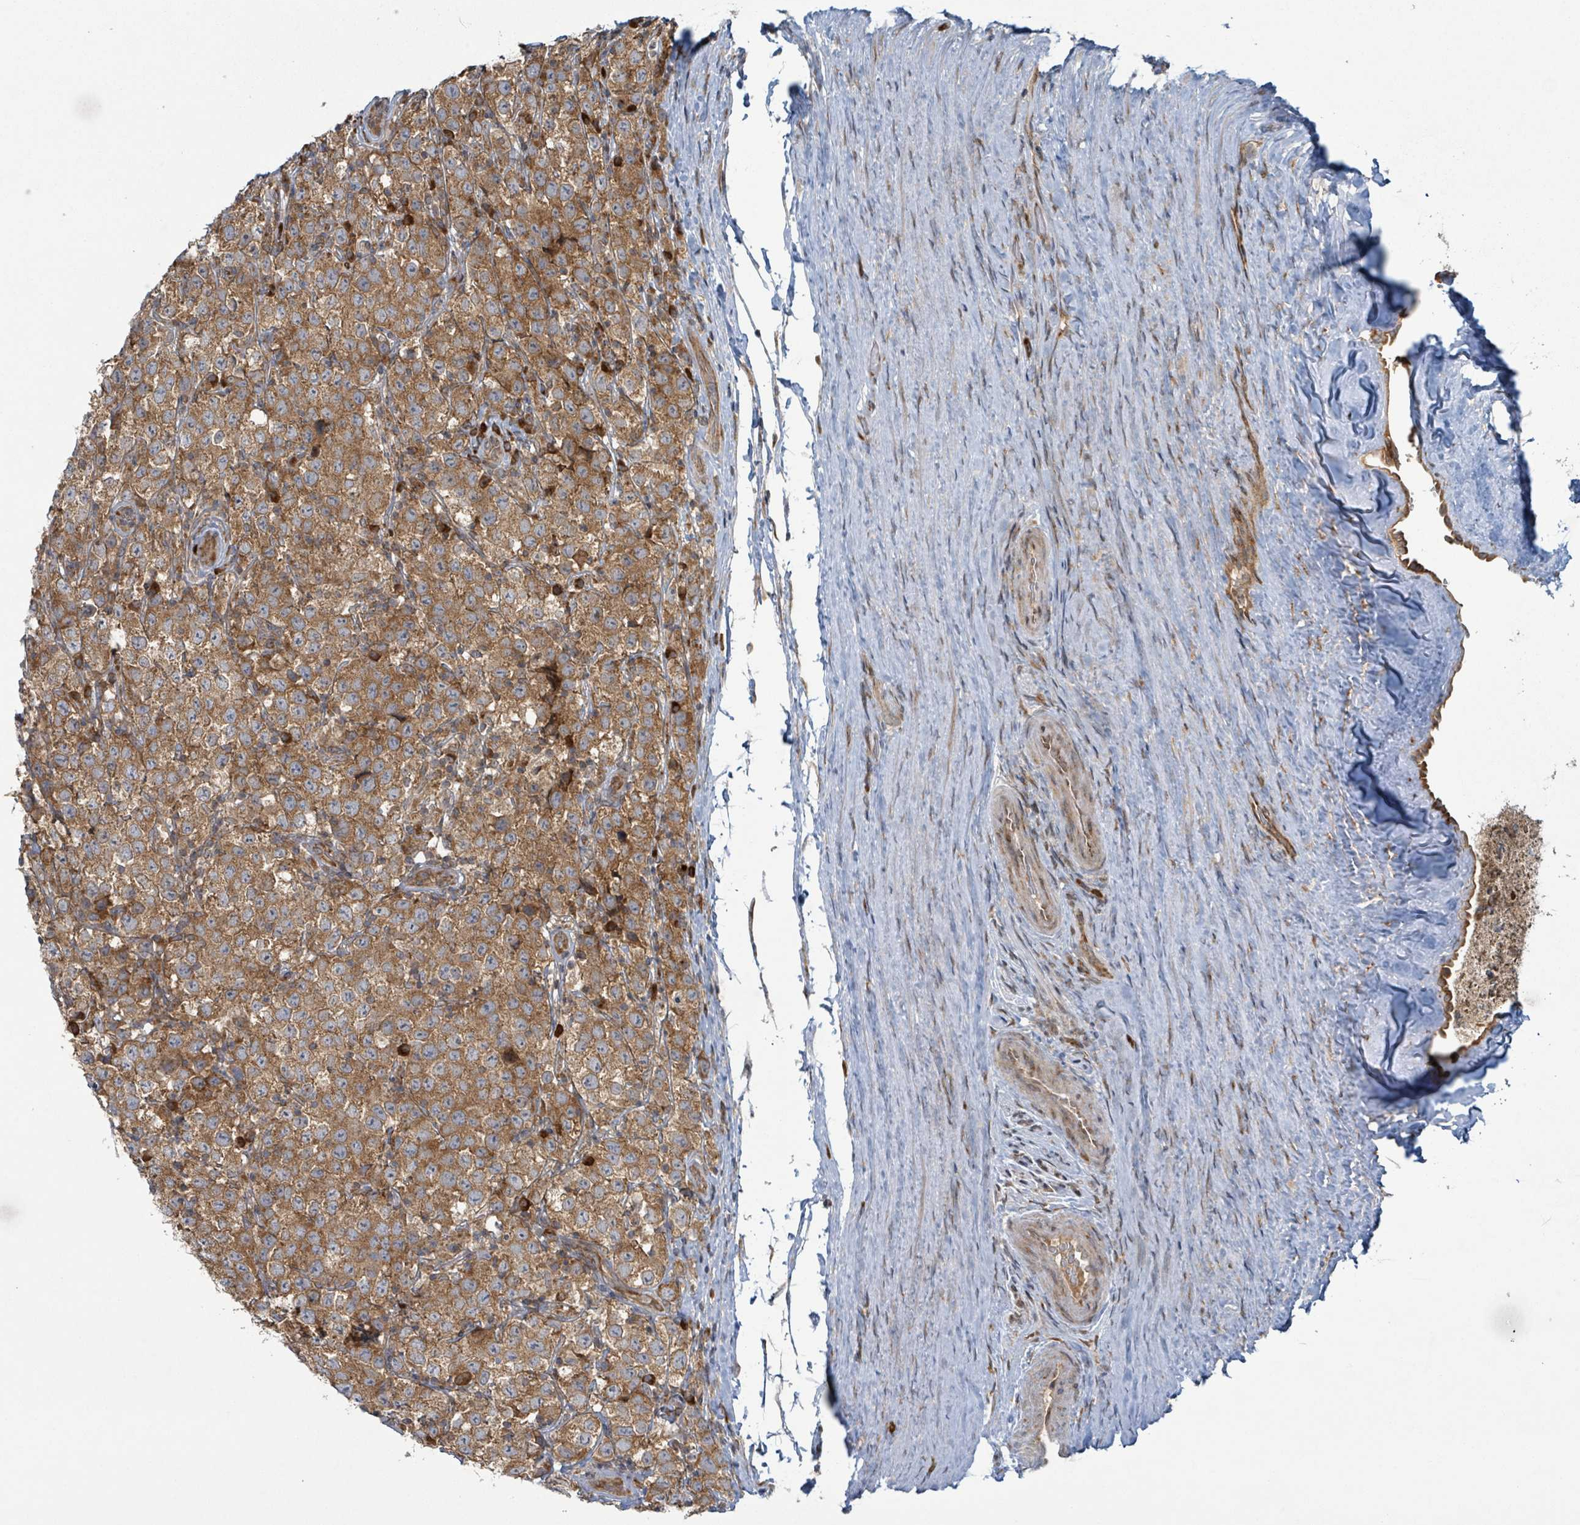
{"staining": {"intensity": "moderate", "quantity": ">75%", "location": "cytoplasmic/membranous"}, "tissue": "testis cancer", "cell_type": "Tumor cells", "image_type": "cancer", "snomed": [{"axis": "morphology", "description": "Seminoma, NOS"}, {"axis": "morphology", "description": "Carcinoma, Embryonal, NOS"}, {"axis": "topography", "description": "Testis"}], "caption": "DAB (3,3'-diaminobenzidine) immunohistochemical staining of human testis cancer (embryonal carcinoma) displays moderate cytoplasmic/membranous protein staining in about >75% of tumor cells. Immunohistochemistry stains the protein of interest in brown and the nuclei are stained blue.", "gene": "OR51E1", "patient": {"sex": "male", "age": 41}}